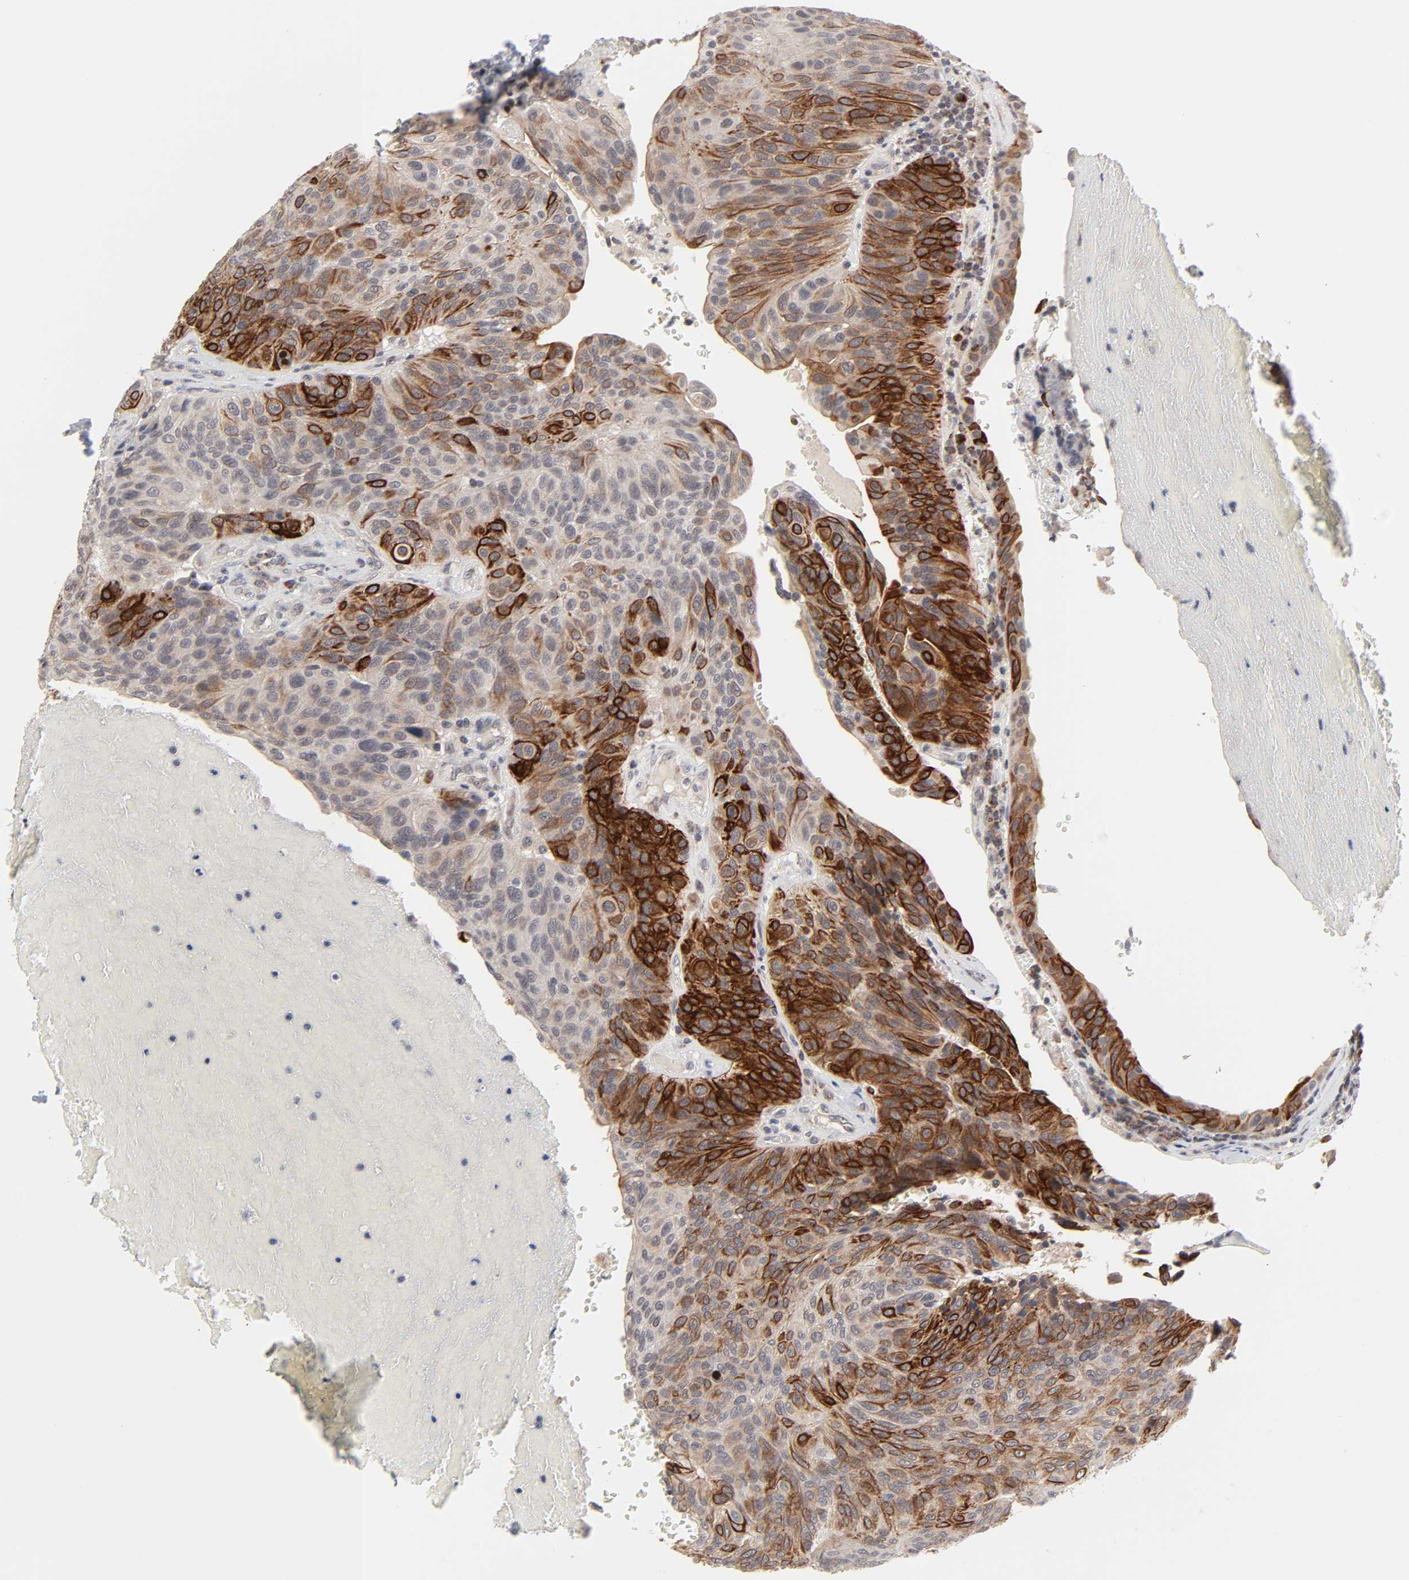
{"staining": {"intensity": "strong", "quantity": ">75%", "location": "cytoplasmic/membranous"}, "tissue": "urothelial cancer", "cell_type": "Tumor cells", "image_type": "cancer", "snomed": [{"axis": "morphology", "description": "Urothelial carcinoma, High grade"}, {"axis": "topography", "description": "Urinary bladder"}], "caption": "Immunohistochemistry (IHC) image of neoplastic tissue: human urothelial cancer stained using IHC exhibits high levels of strong protein expression localized specifically in the cytoplasmic/membranous of tumor cells, appearing as a cytoplasmic/membranous brown color.", "gene": "AUH", "patient": {"sex": "male", "age": 66}}